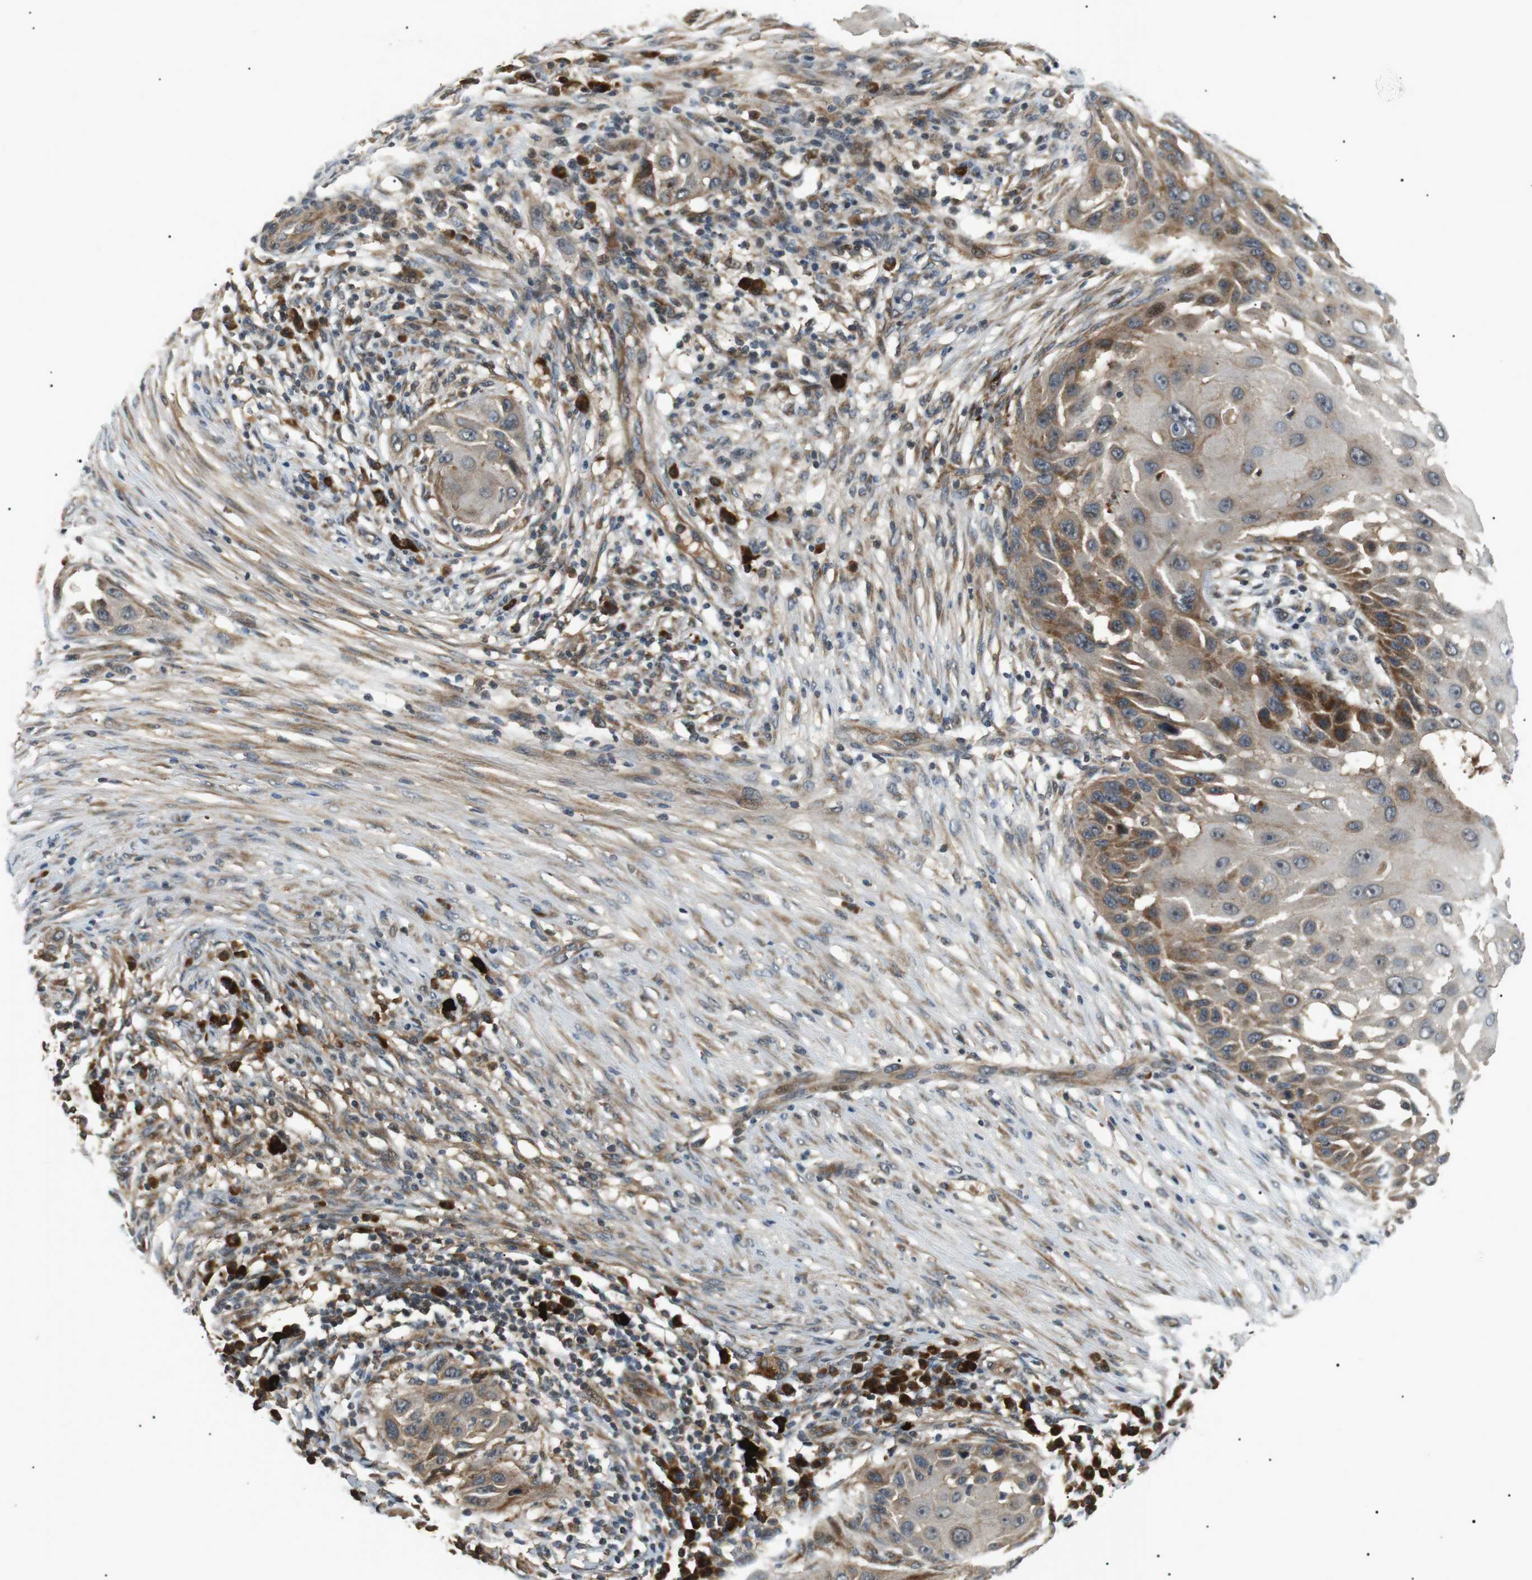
{"staining": {"intensity": "weak", "quantity": ">75%", "location": "cytoplasmic/membranous"}, "tissue": "skin cancer", "cell_type": "Tumor cells", "image_type": "cancer", "snomed": [{"axis": "morphology", "description": "Squamous cell carcinoma, NOS"}, {"axis": "topography", "description": "Skin"}], "caption": "Weak cytoplasmic/membranous expression for a protein is appreciated in approximately >75% of tumor cells of skin squamous cell carcinoma using immunohistochemistry (IHC).", "gene": "HSPA13", "patient": {"sex": "female", "age": 44}}